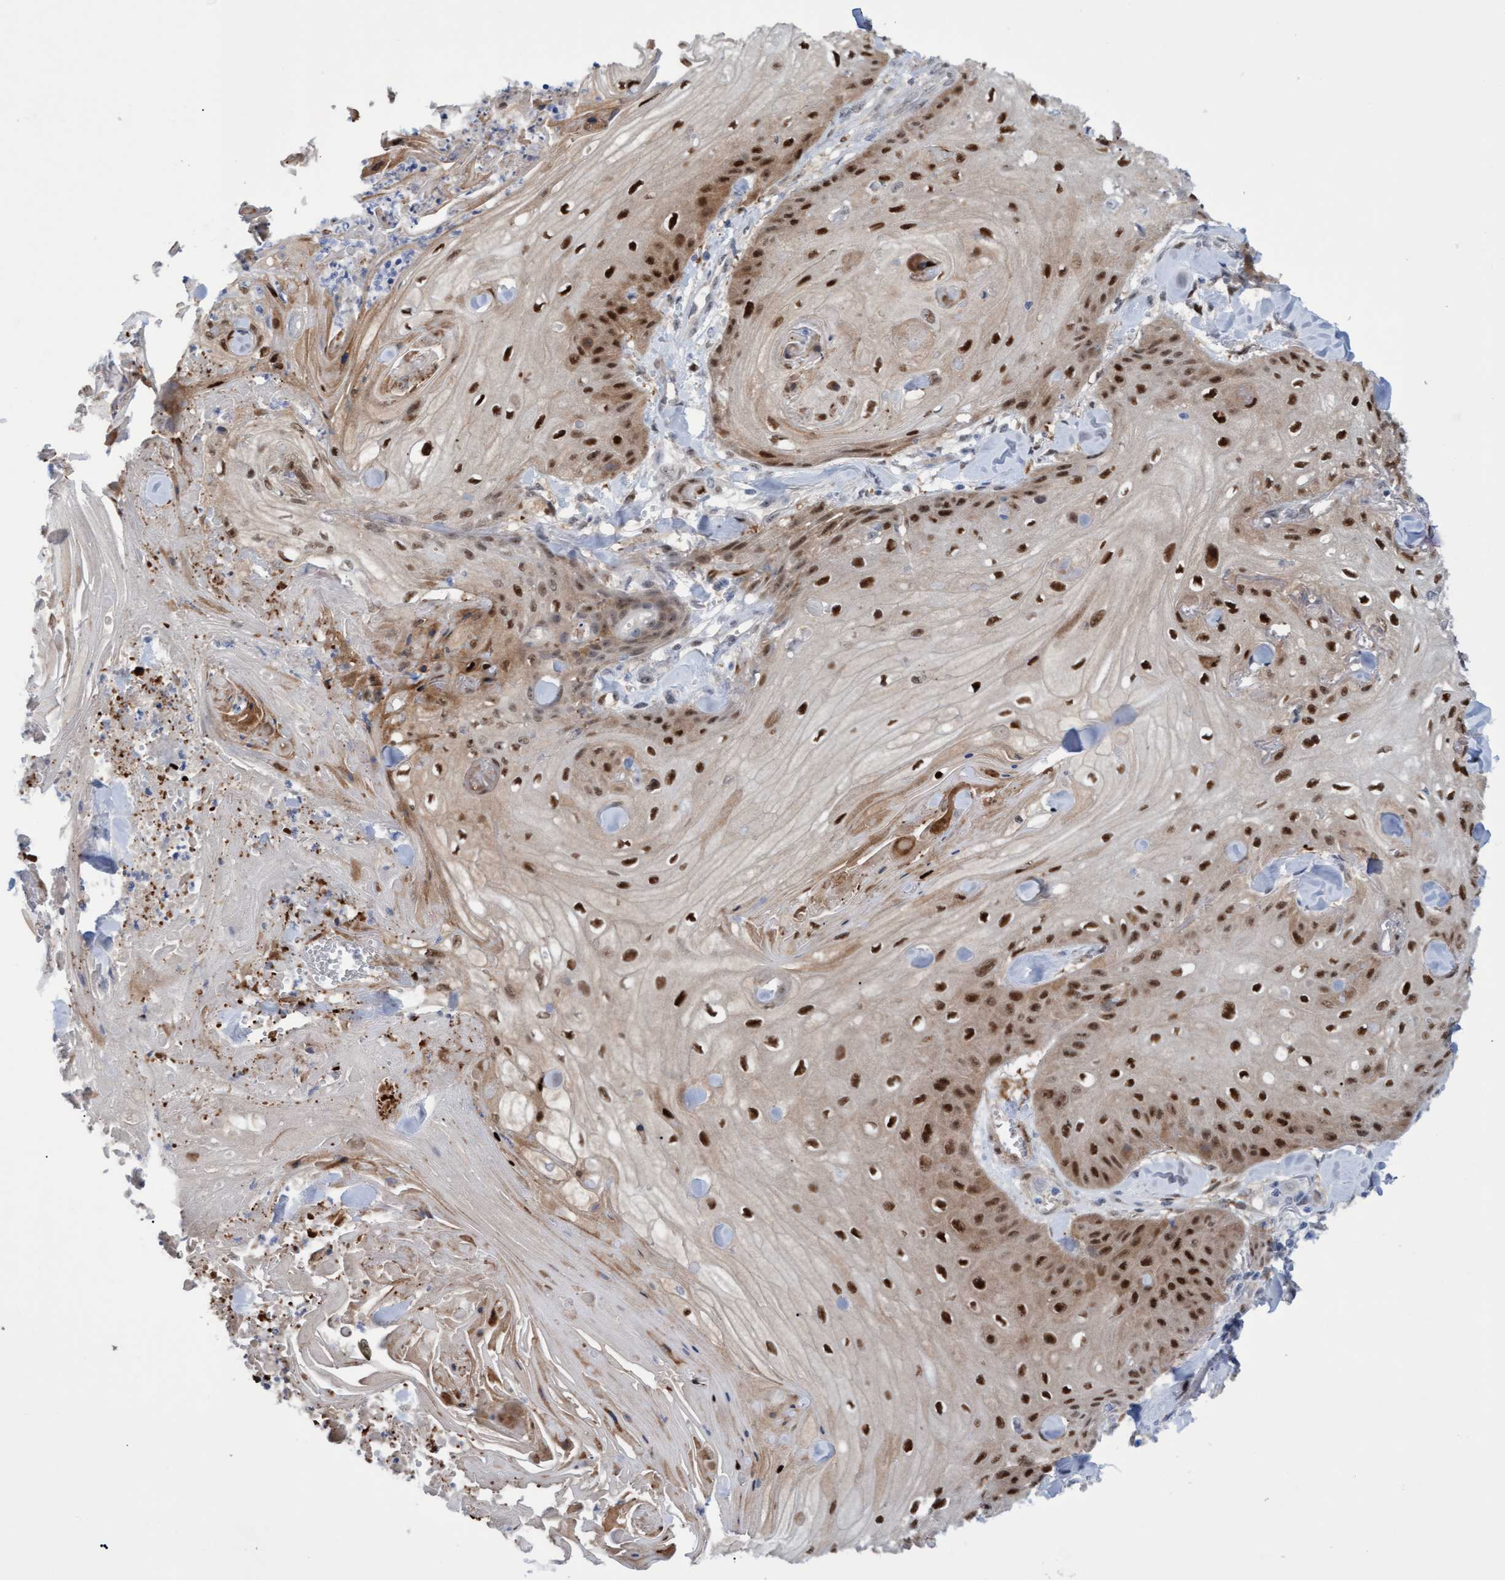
{"staining": {"intensity": "strong", "quantity": ">75%", "location": "nuclear"}, "tissue": "skin cancer", "cell_type": "Tumor cells", "image_type": "cancer", "snomed": [{"axis": "morphology", "description": "Squamous cell carcinoma, NOS"}, {"axis": "topography", "description": "Skin"}], "caption": "Protein staining of skin cancer tissue shows strong nuclear positivity in approximately >75% of tumor cells.", "gene": "PINX1", "patient": {"sex": "male", "age": 74}}